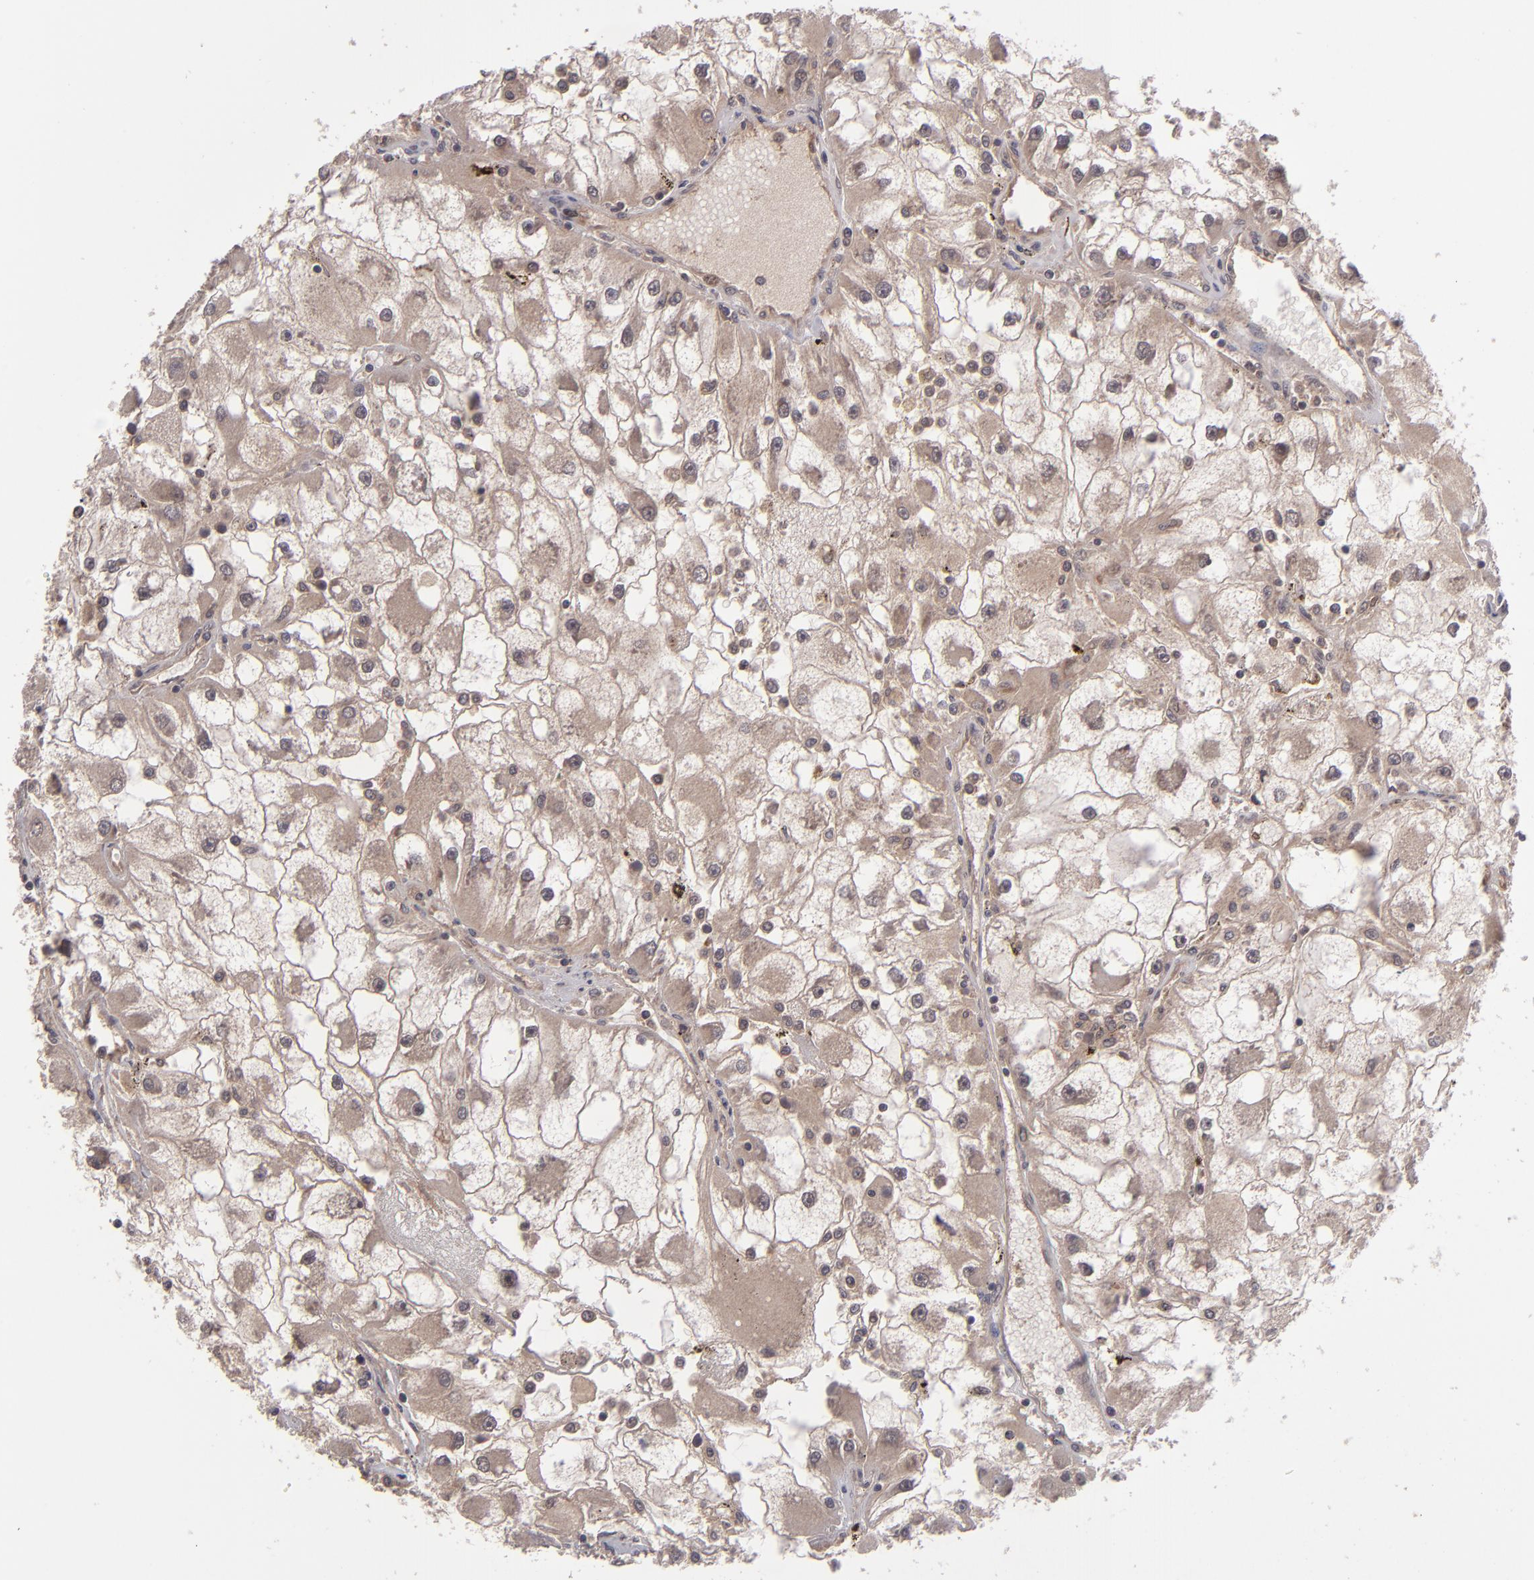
{"staining": {"intensity": "moderate", "quantity": ">75%", "location": "cytoplasmic/membranous,nuclear"}, "tissue": "renal cancer", "cell_type": "Tumor cells", "image_type": "cancer", "snomed": [{"axis": "morphology", "description": "Adenocarcinoma, NOS"}, {"axis": "topography", "description": "Kidney"}], "caption": "The immunohistochemical stain highlights moderate cytoplasmic/membranous and nuclear expression in tumor cells of renal cancer tissue.", "gene": "TYMS", "patient": {"sex": "female", "age": 73}}